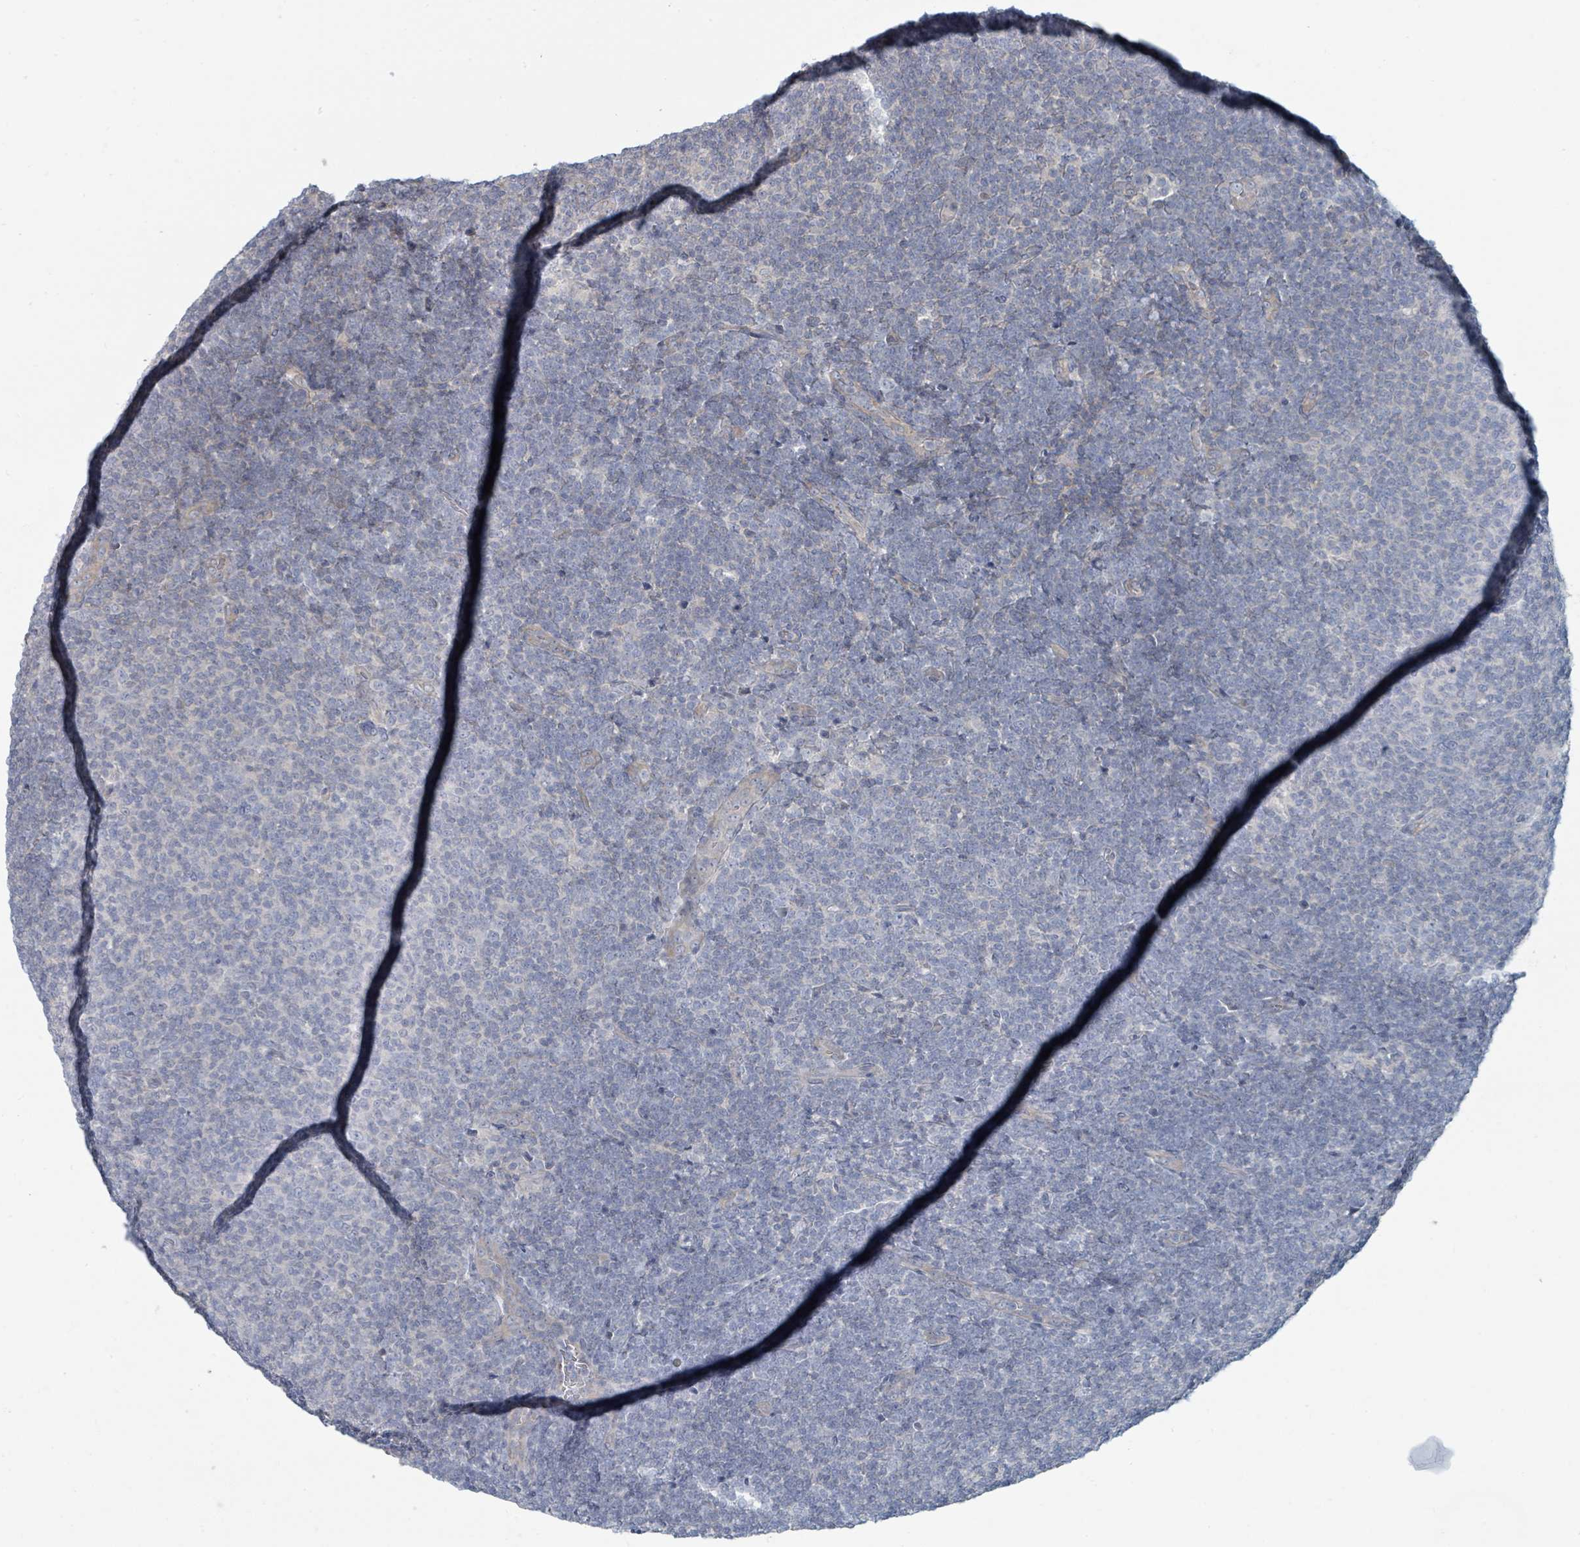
{"staining": {"intensity": "negative", "quantity": "none", "location": "none"}, "tissue": "lymphoma", "cell_type": "Tumor cells", "image_type": "cancer", "snomed": [{"axis": "morphology", "description": "Malignant lymphoma, non-Hodgkin's type, Low grade"}, {"axis": "topography", "description": "Lymph node"}], "caption": "The image reveals no significant staining in tumor cells of low-grade malignant lymphoma, non-Hodgkin's type.", "gene": "SLC25A45", "patient": {"sex": "male", "age": 66}}